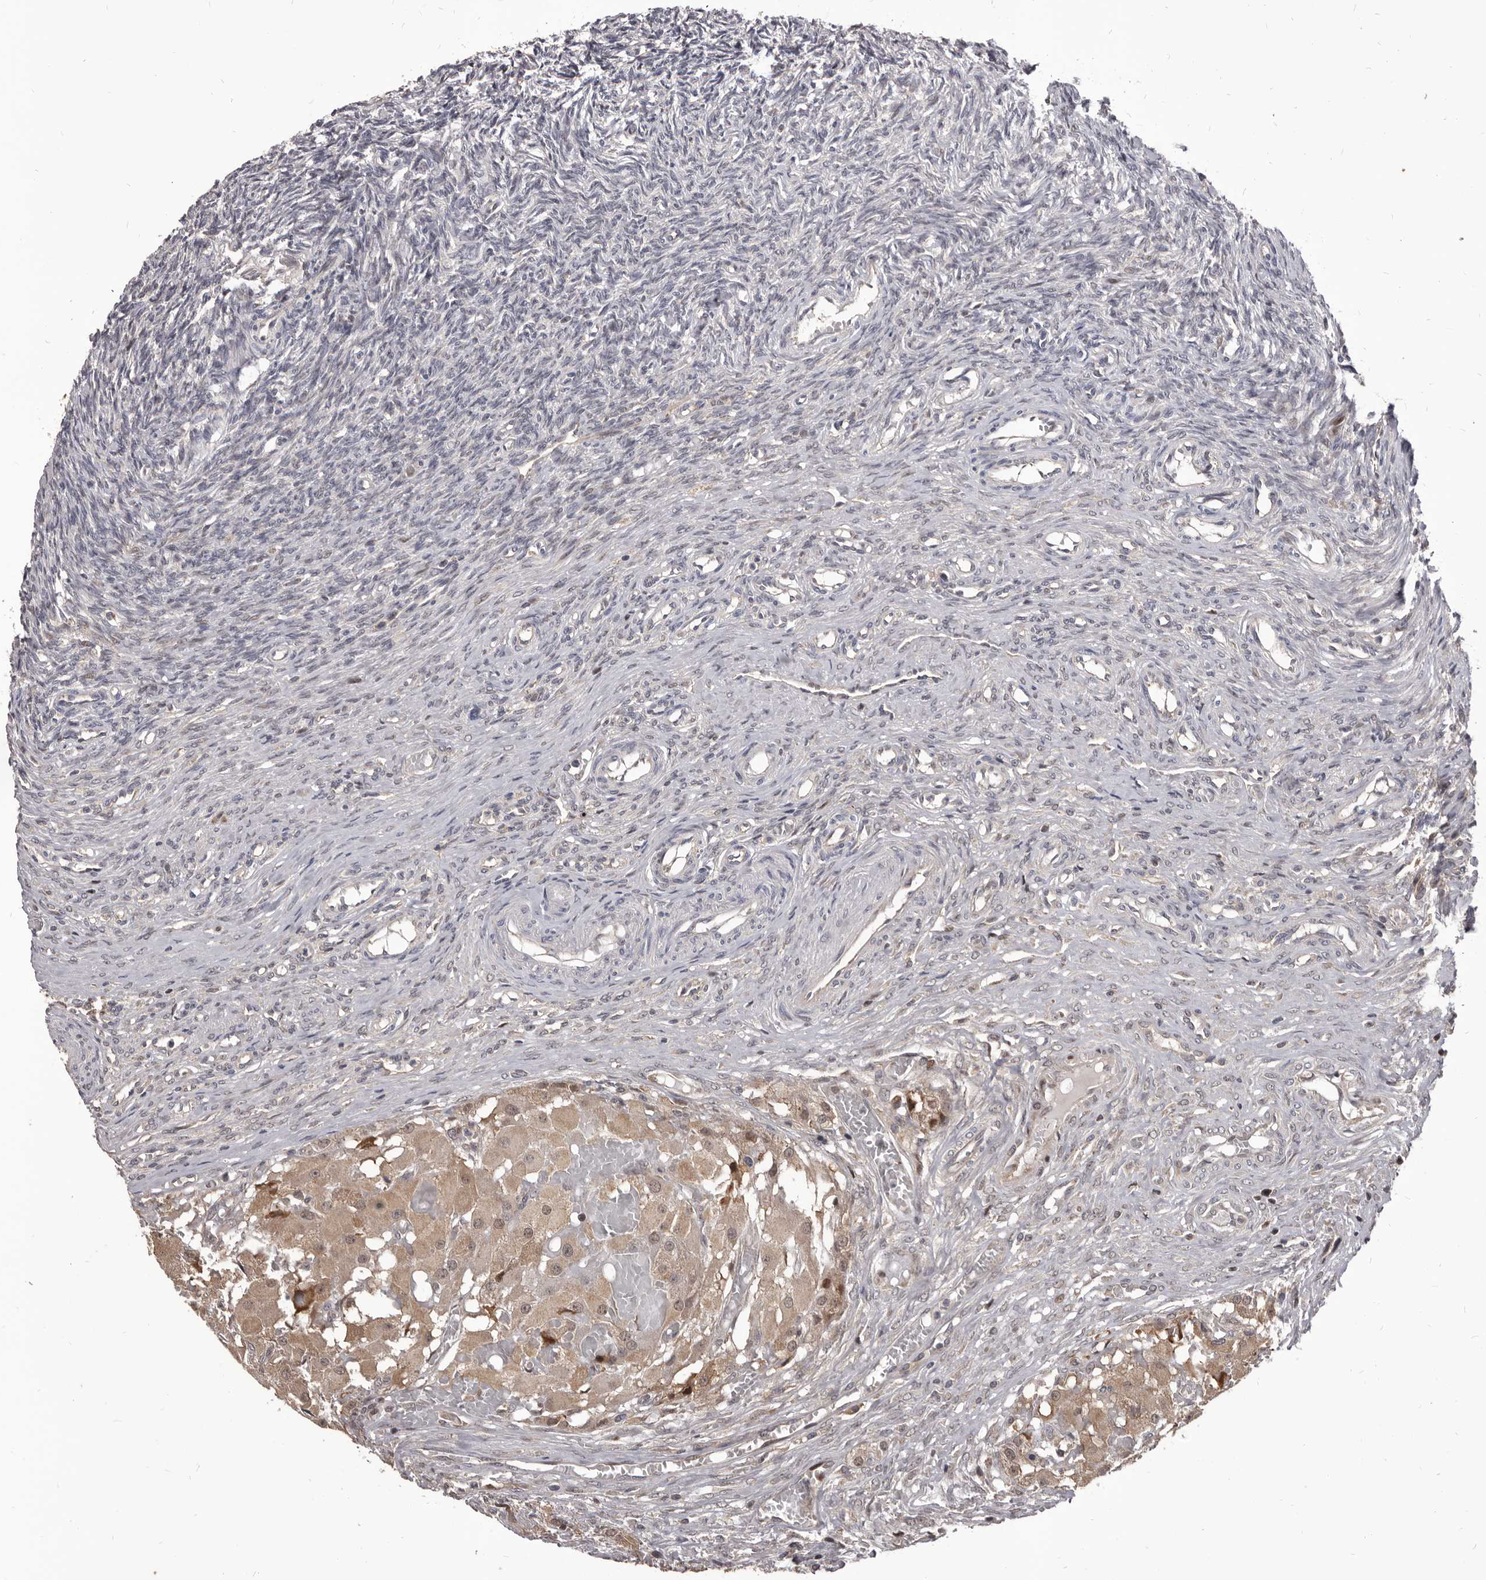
{"staining": {"intensity": "moderate", "quantity": ">75%", "location": "cytoplasmic/membranous"}, "tissue": "ovary", "cell_type": "Follicle cells", "image_type": "normal", "snomed": [{"axis": "morphology", "description": "Adenocarcinoma, NOS"}, {"axis": "topography", "description": "Endometrium"}], "caption": "Brown immunohistochemical staining in unremarkable ovary exhibits moderate cytoplasmic/membranous staining in approximately >75% of follicle cells.", "gene": "MAP3K14", "patient": {"sex": "female", "age": 32}}